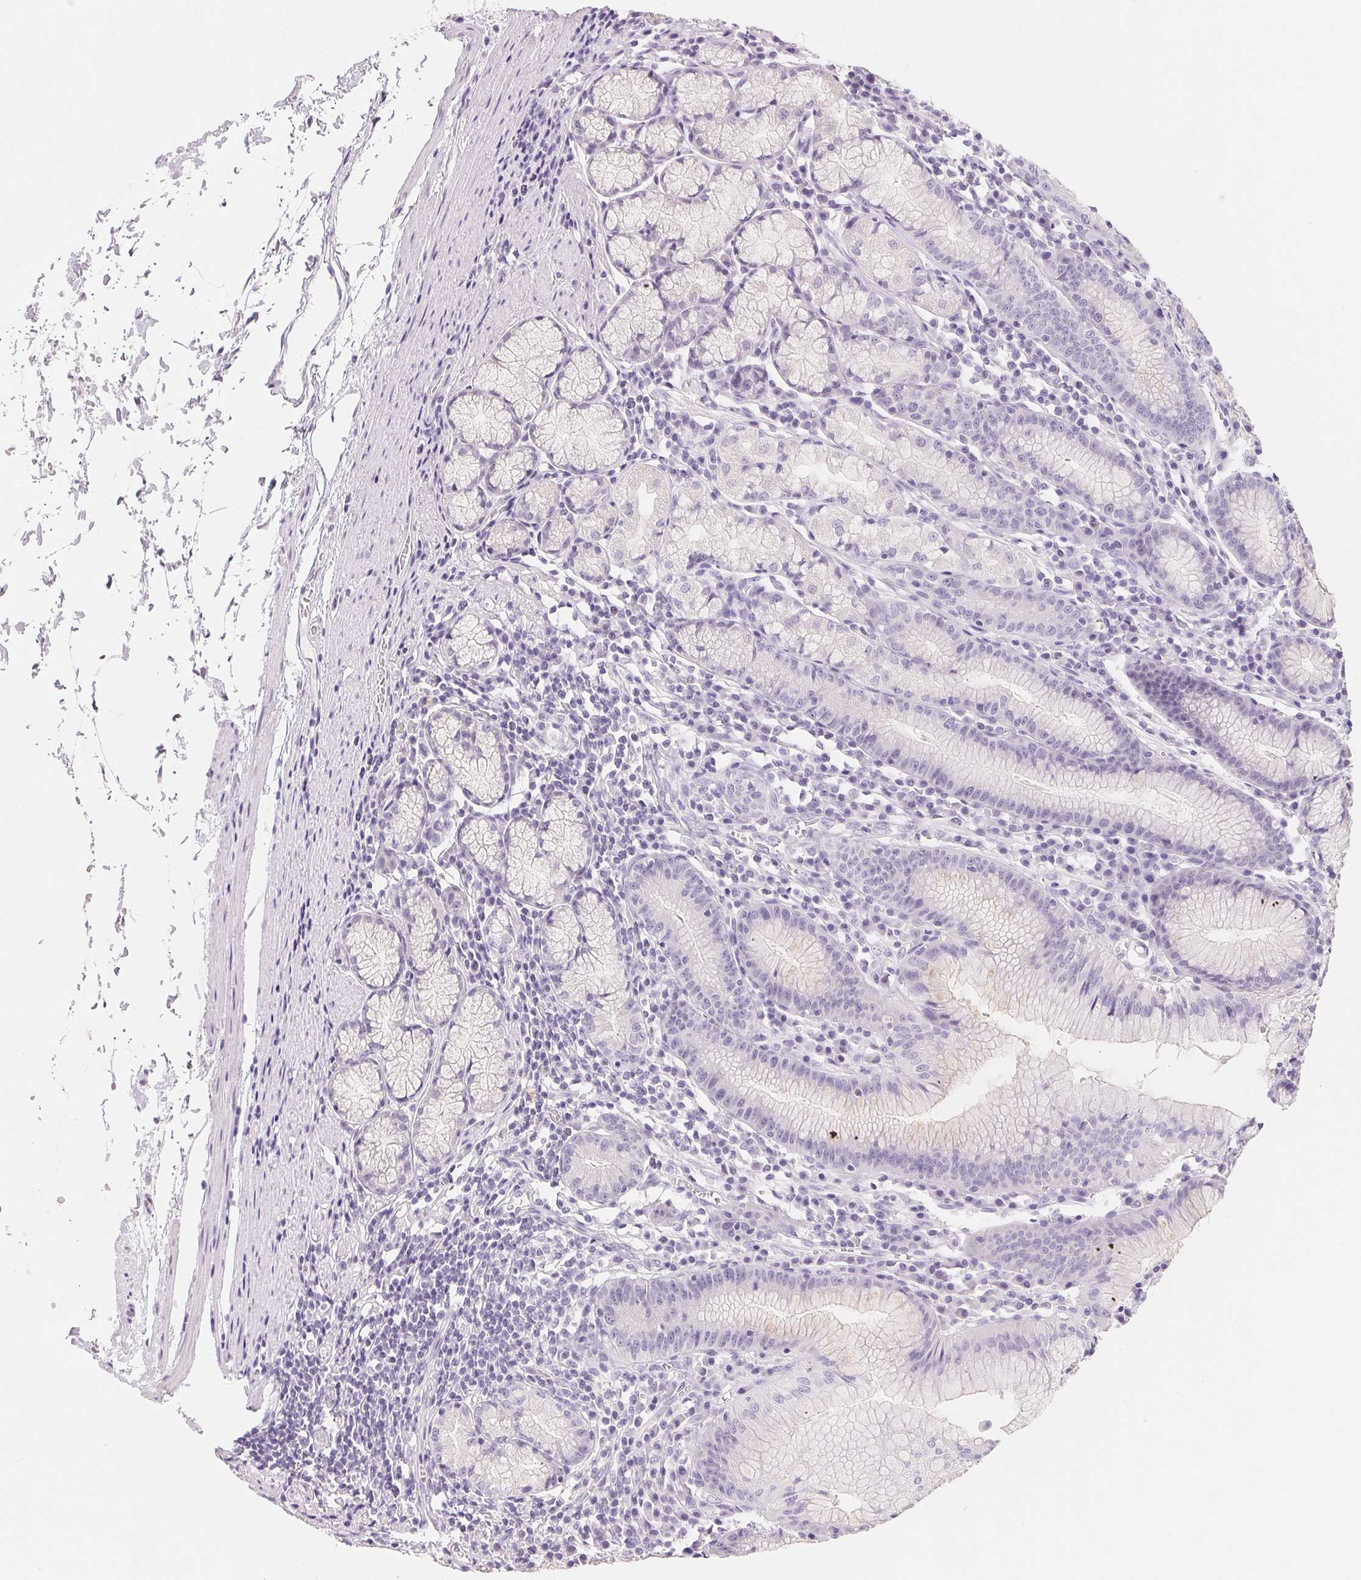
{"staining": {"intensity": "negative", "quantity": "none", "location": "none"}, "tissue": "stomach", "cell_type": "Glandular cells", "image_type": "normal", "snomed": [{"axis": "morphology", "description": "Normal tissue, NOS"}, {"axis": "topography", "description": "Stomach"}], "caption": "High power microscopy image of an IHC histopathology image of normal stomach, revealing no significant expression in glandular cells.", "gene": "ACP3", "patient": {"sex": "male", "age": 55}}